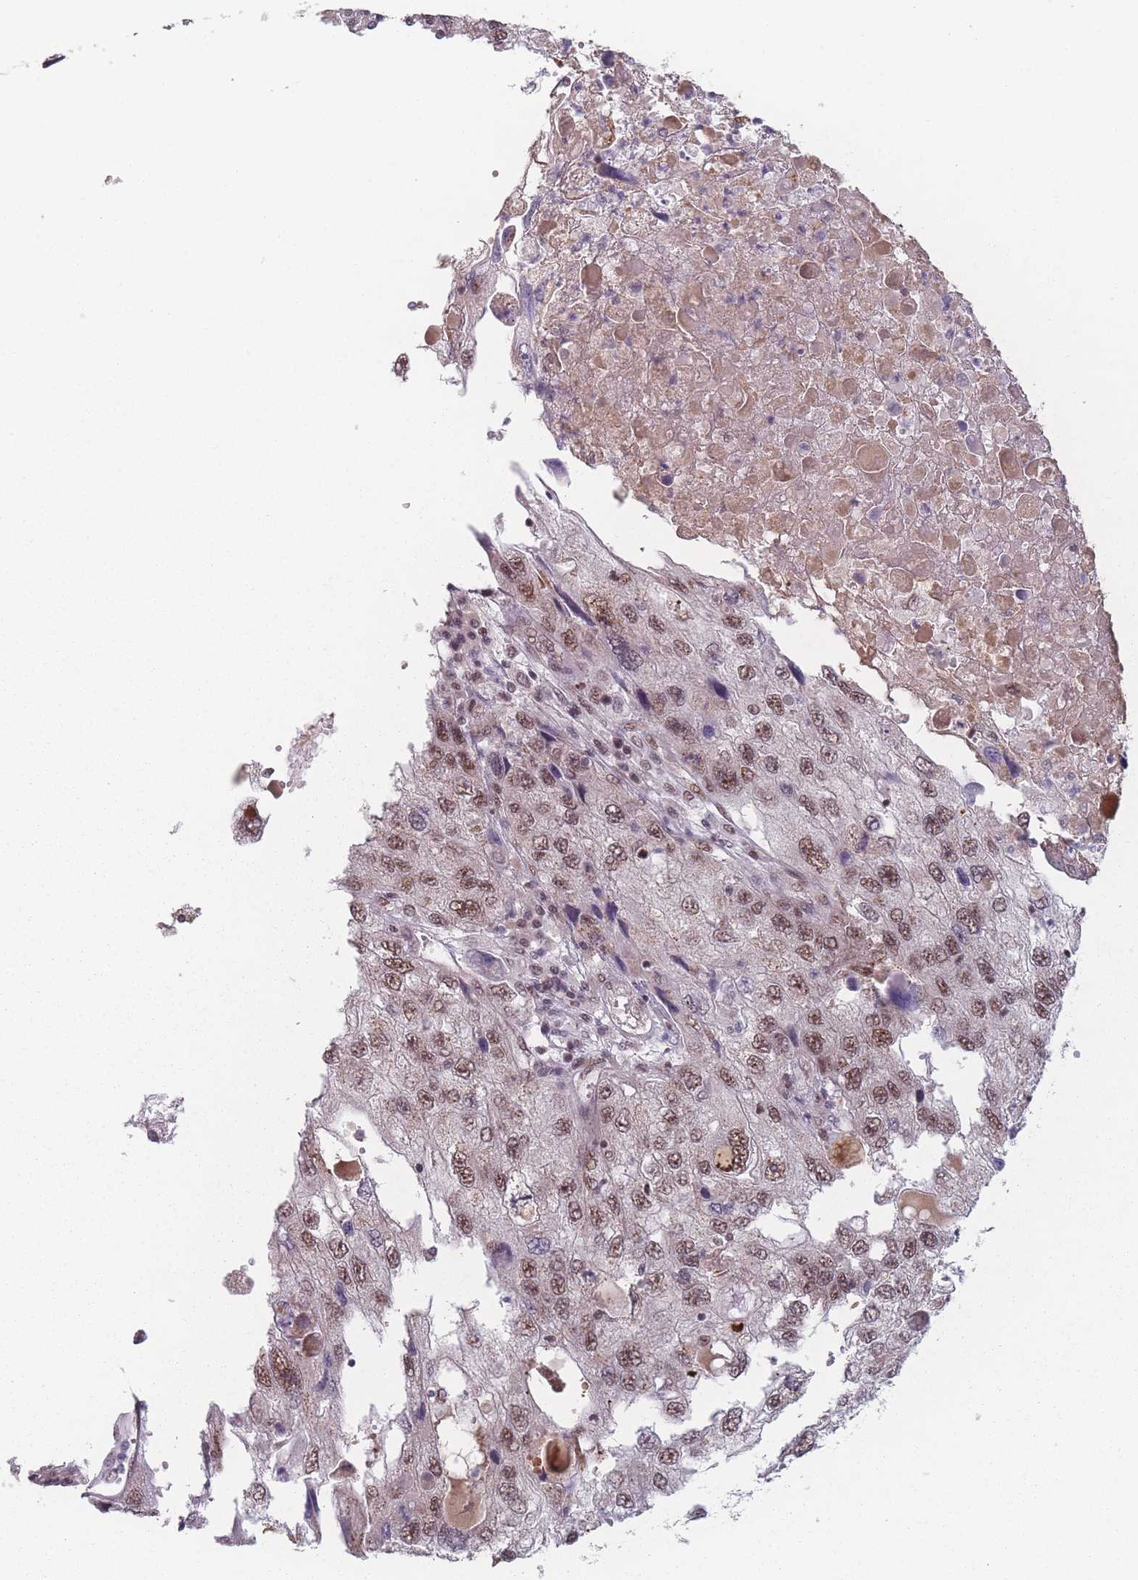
{"staining": {"intensity": "moderate", "quantity": ">75%", "location": "nuclear"}, "tissue": "endometrial cancer", "cell_type": "Tumor cells", "image_type": "cancer", "snomed": [{"axis": "morphology", "description": "Adenocarcinoma, NOS"}, {"axis": "topography", "description": "Endometrium"}], "caption": "Human adenocarcinoma (endometrial) stained with a brown dye demonstrates moderate nuclear positive expression in approximately >75% of tumor cells.", "gene": "ZC3H14", "patient": {"sex": "female", "age": 49}}